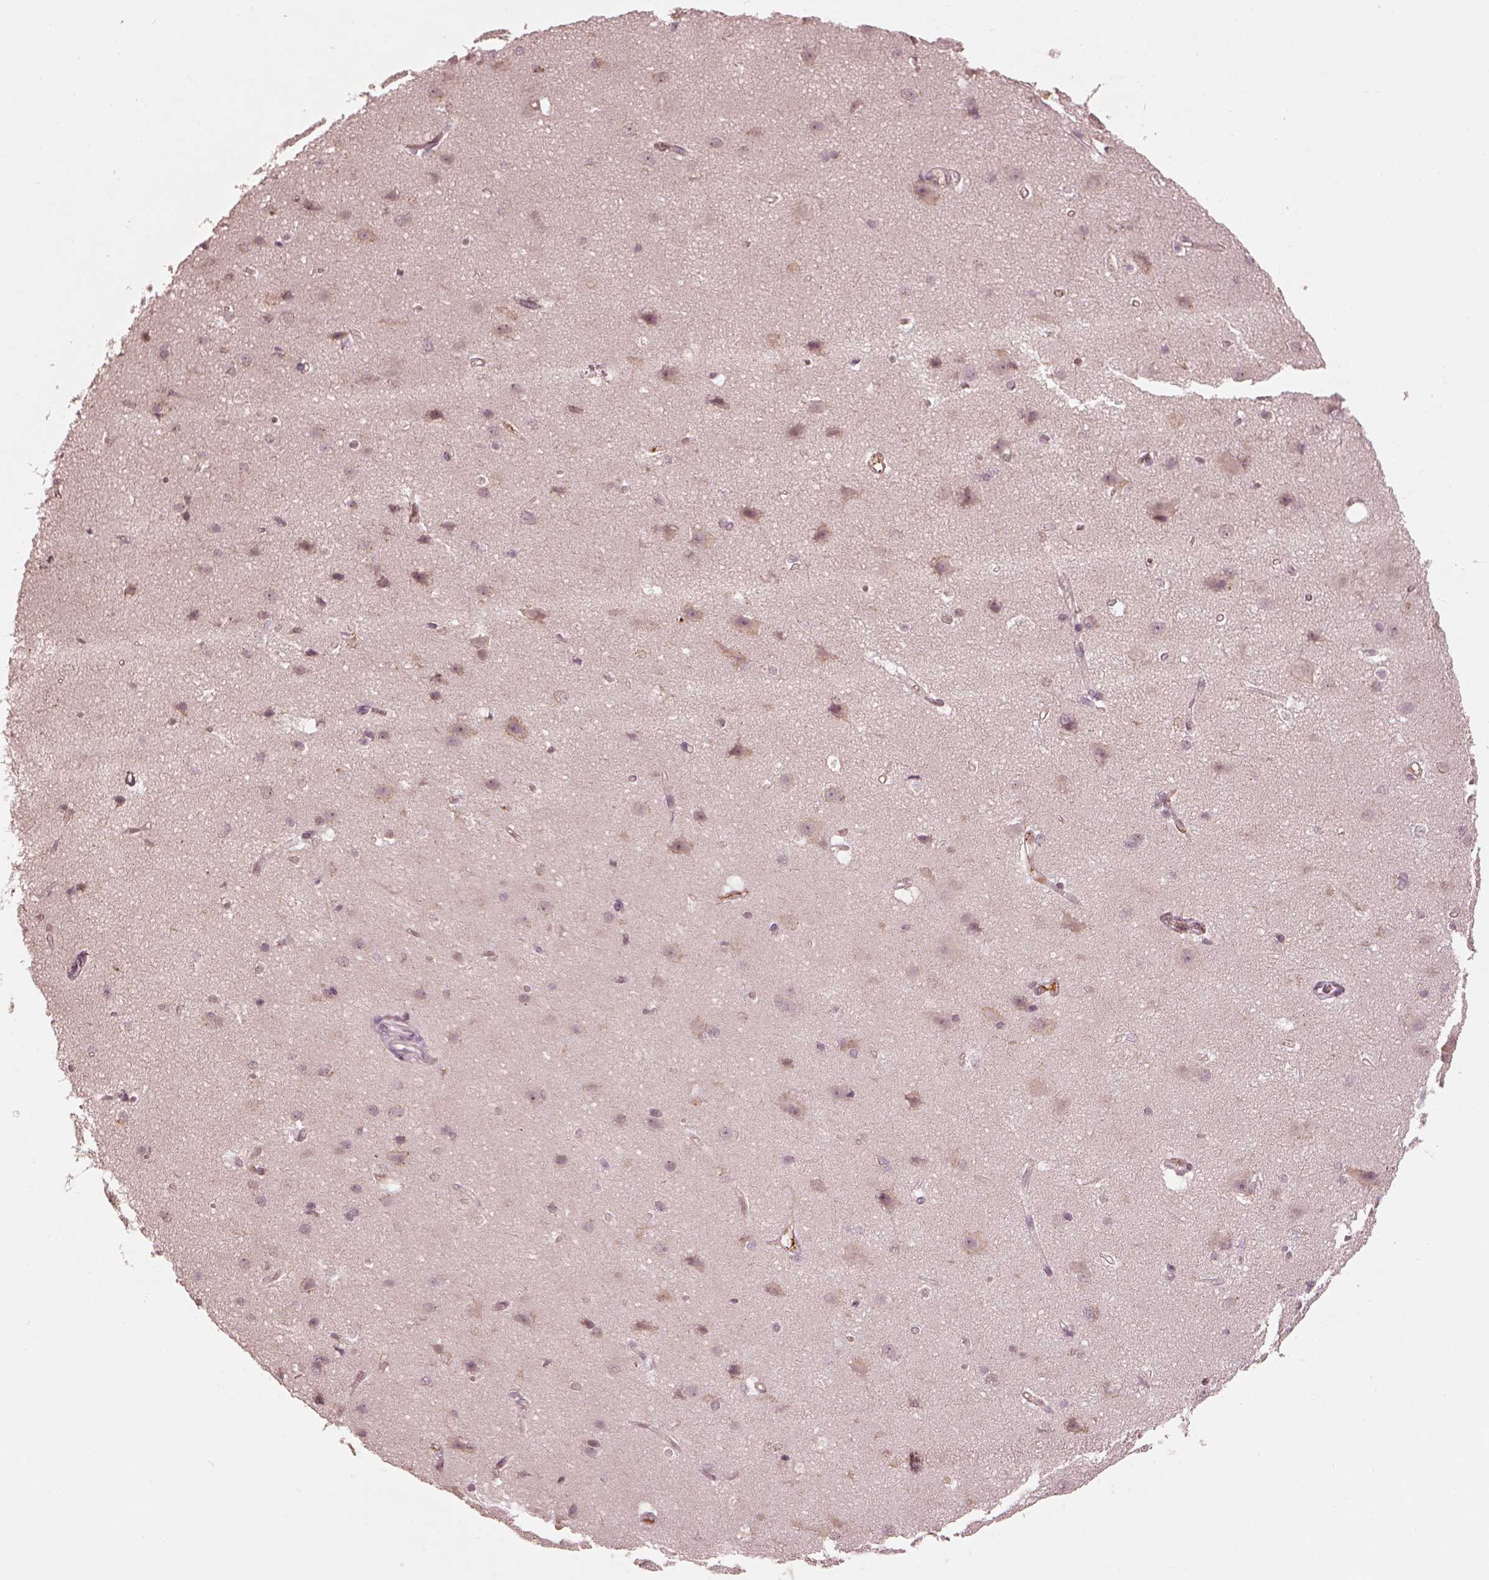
{"staining": {"intensity": "negative", "quantity": "none", "location": "none"}, "tissue": "cerebral cortex", "cell_type": "Endothelial cells", "image_type": "normal", "snomed": [{"axis": "morphology", "description": "Normal tissue, NOS"}, {"axis": "topography", "description": "Cerebral cortex"}], "caption": "Cerebral cortex was stained to show a protein in brown. There is no significant staining in endothelial cells.", "gene": "CALR3", "patient": {"sex": "male", "age": 37}}